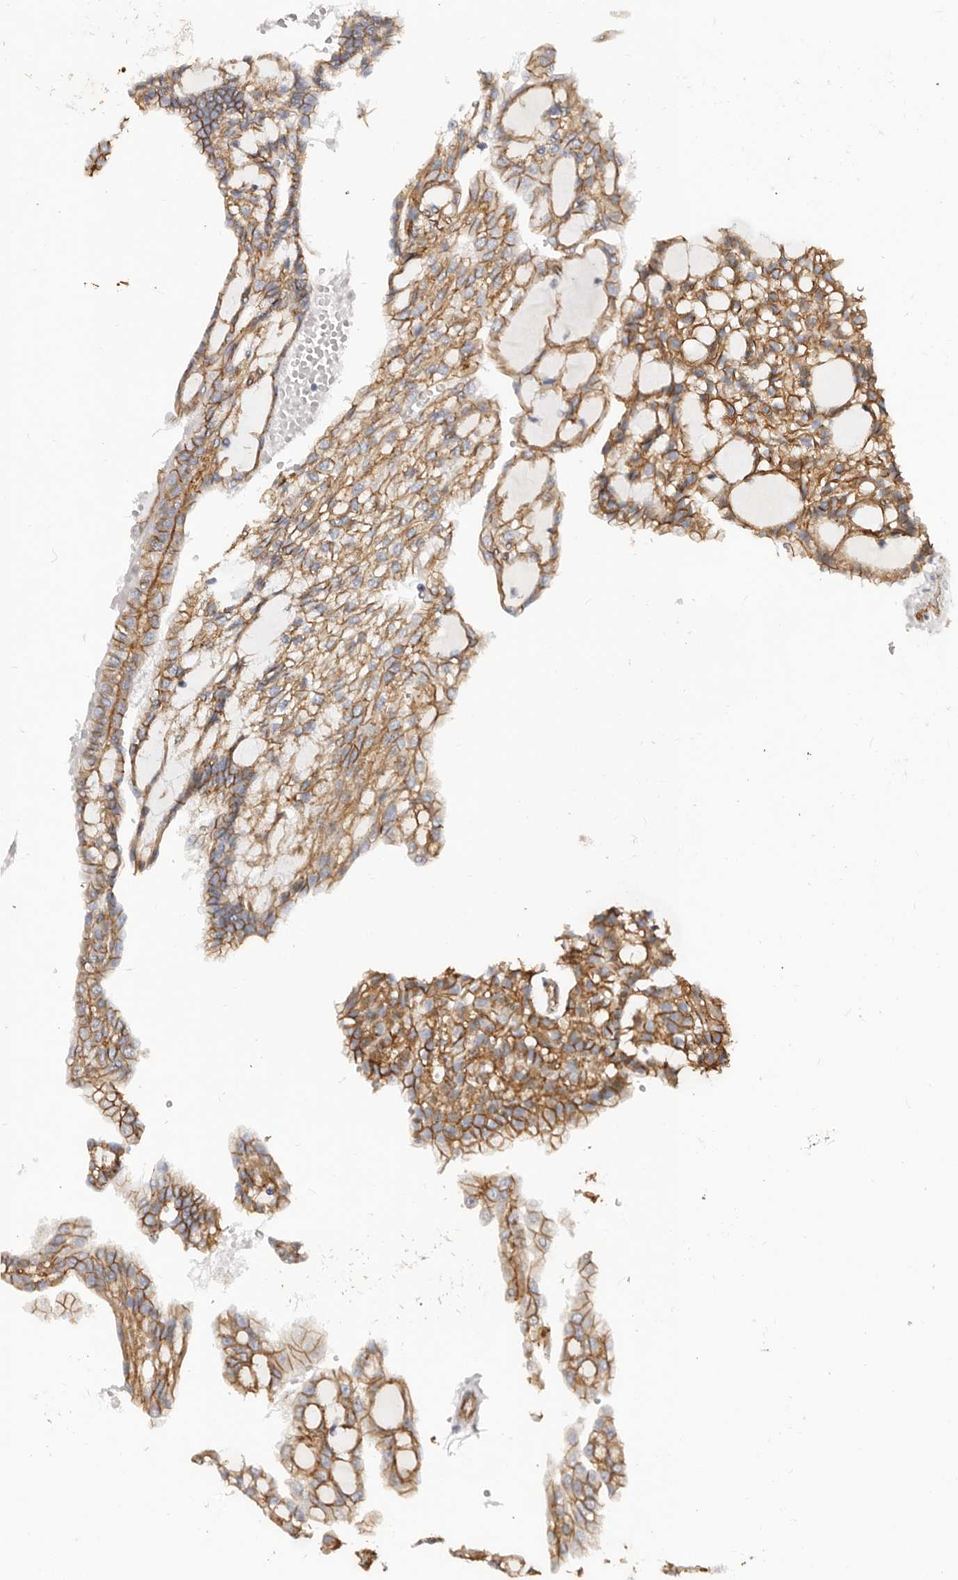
{"staining": {"intensity": "moderate", "quantity": ">75%", "location": "cytoplasmic/membranous"}, "tissue": "renal cancer", "cell_type": "Tumor cells", "image_type": "cancer", "snomed": [{"axis": "morphology", "description": "Adenocarcinoma, NOS"}, {"axis": "topography", "description": "Kidney"}], "caption": "Adenocarcinoma (renal) stained with a brown dye displays moderate cytoplasmic/membranous positive expression in approximately >75% of tumor cells.", "gene": "CTNNB1", "patient": {"sex": "male", "age": 63}}